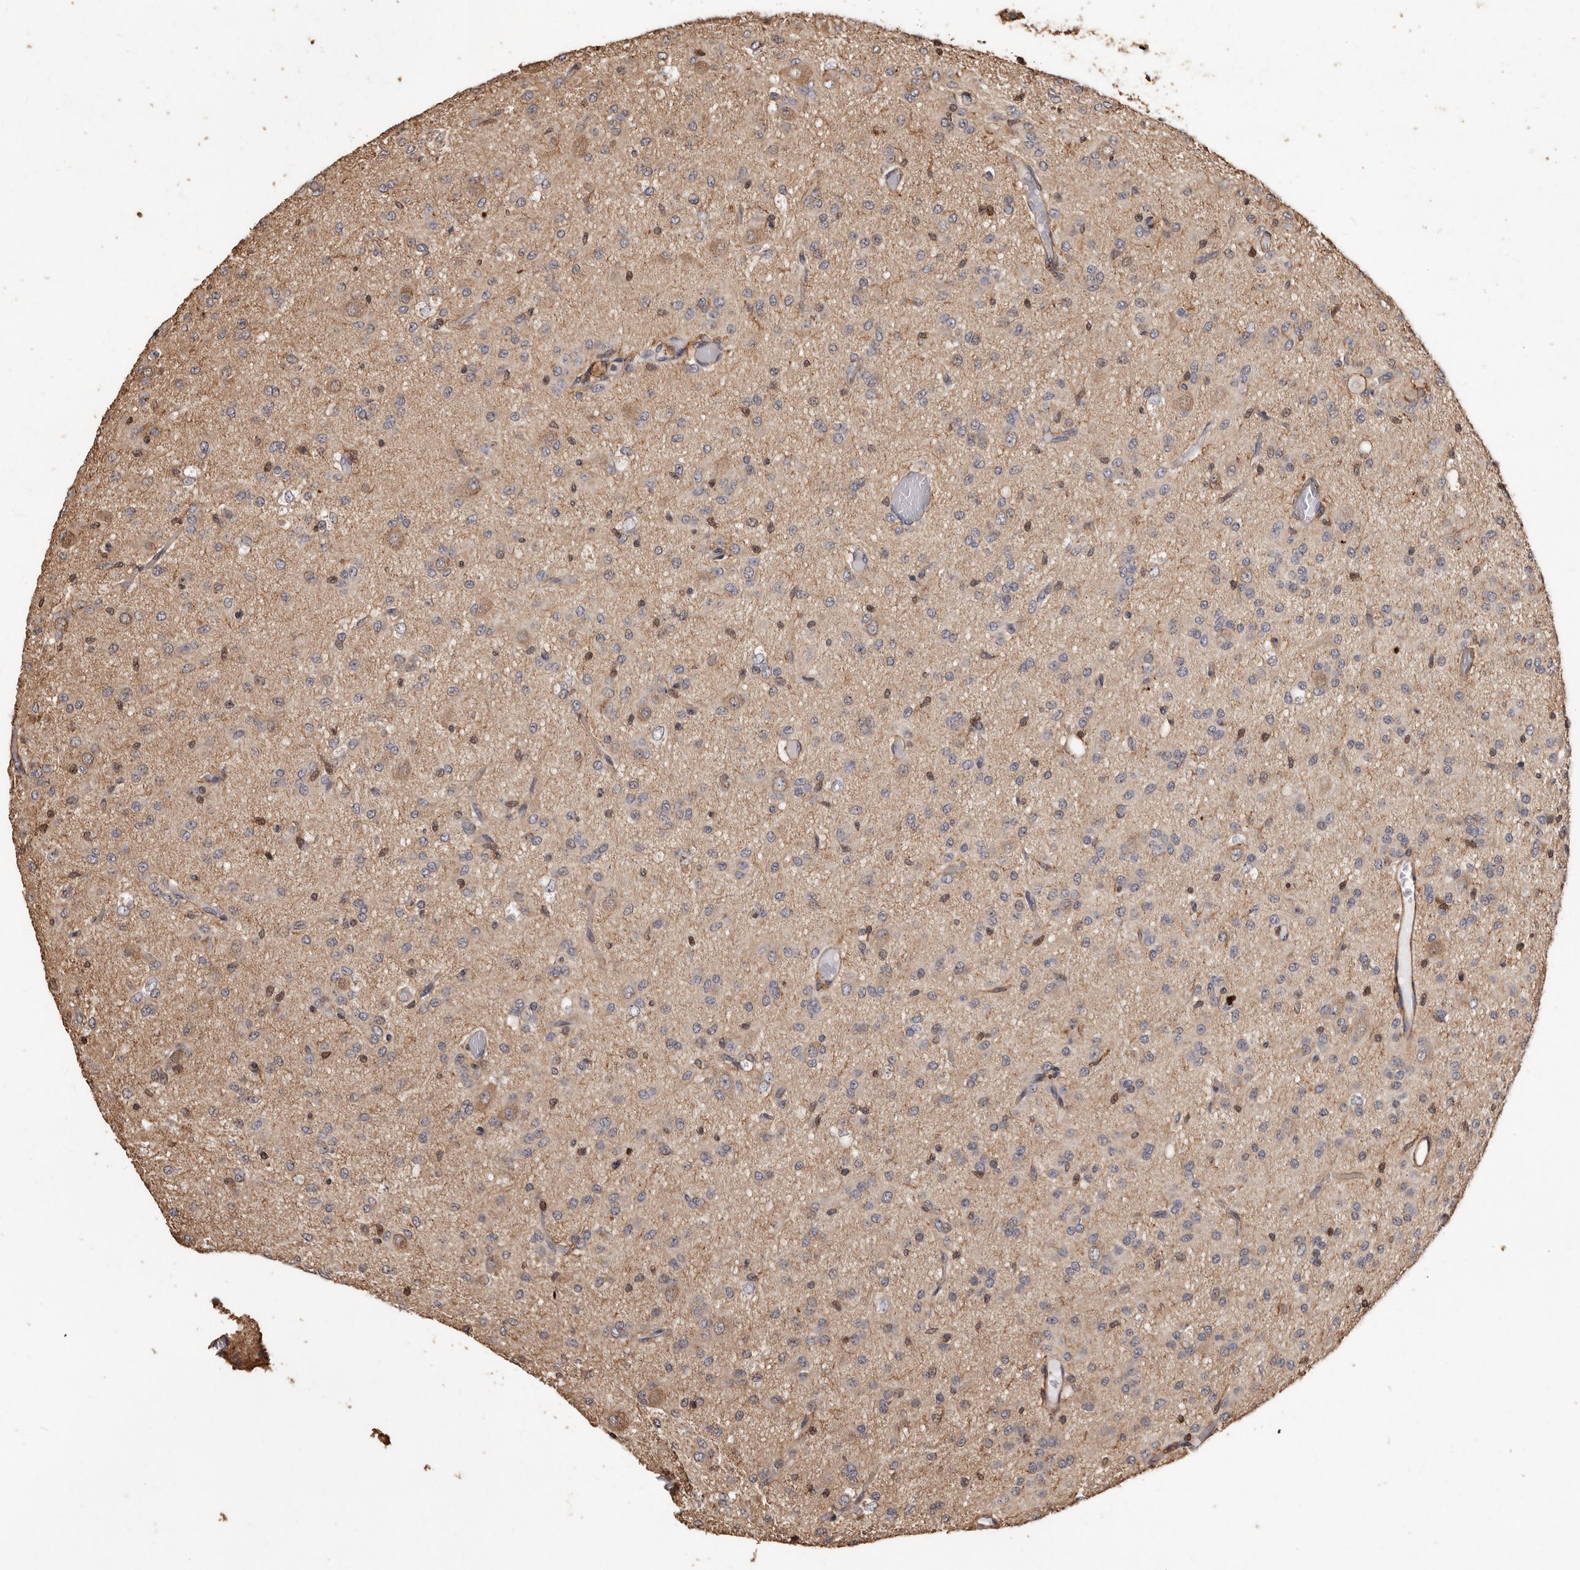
{"staining": {"intensity": "negative", "quantity": "none", "location": "none"}, "tissue": "glioma", "cell_type": "Tumor cells", "image_type": "cancer", "snomed": [{"axis": "morphology", "description": "Glioma, malignant, High grade"}, {"axis": "topography", "description": "Brain"}], "caption": "This is an immunohistochemistry (IHC) photomicrograph of glioma. There is no expression in tumor cells.", "gene": "GSK3A", "patient": {"sex": "female", "age": 59}}